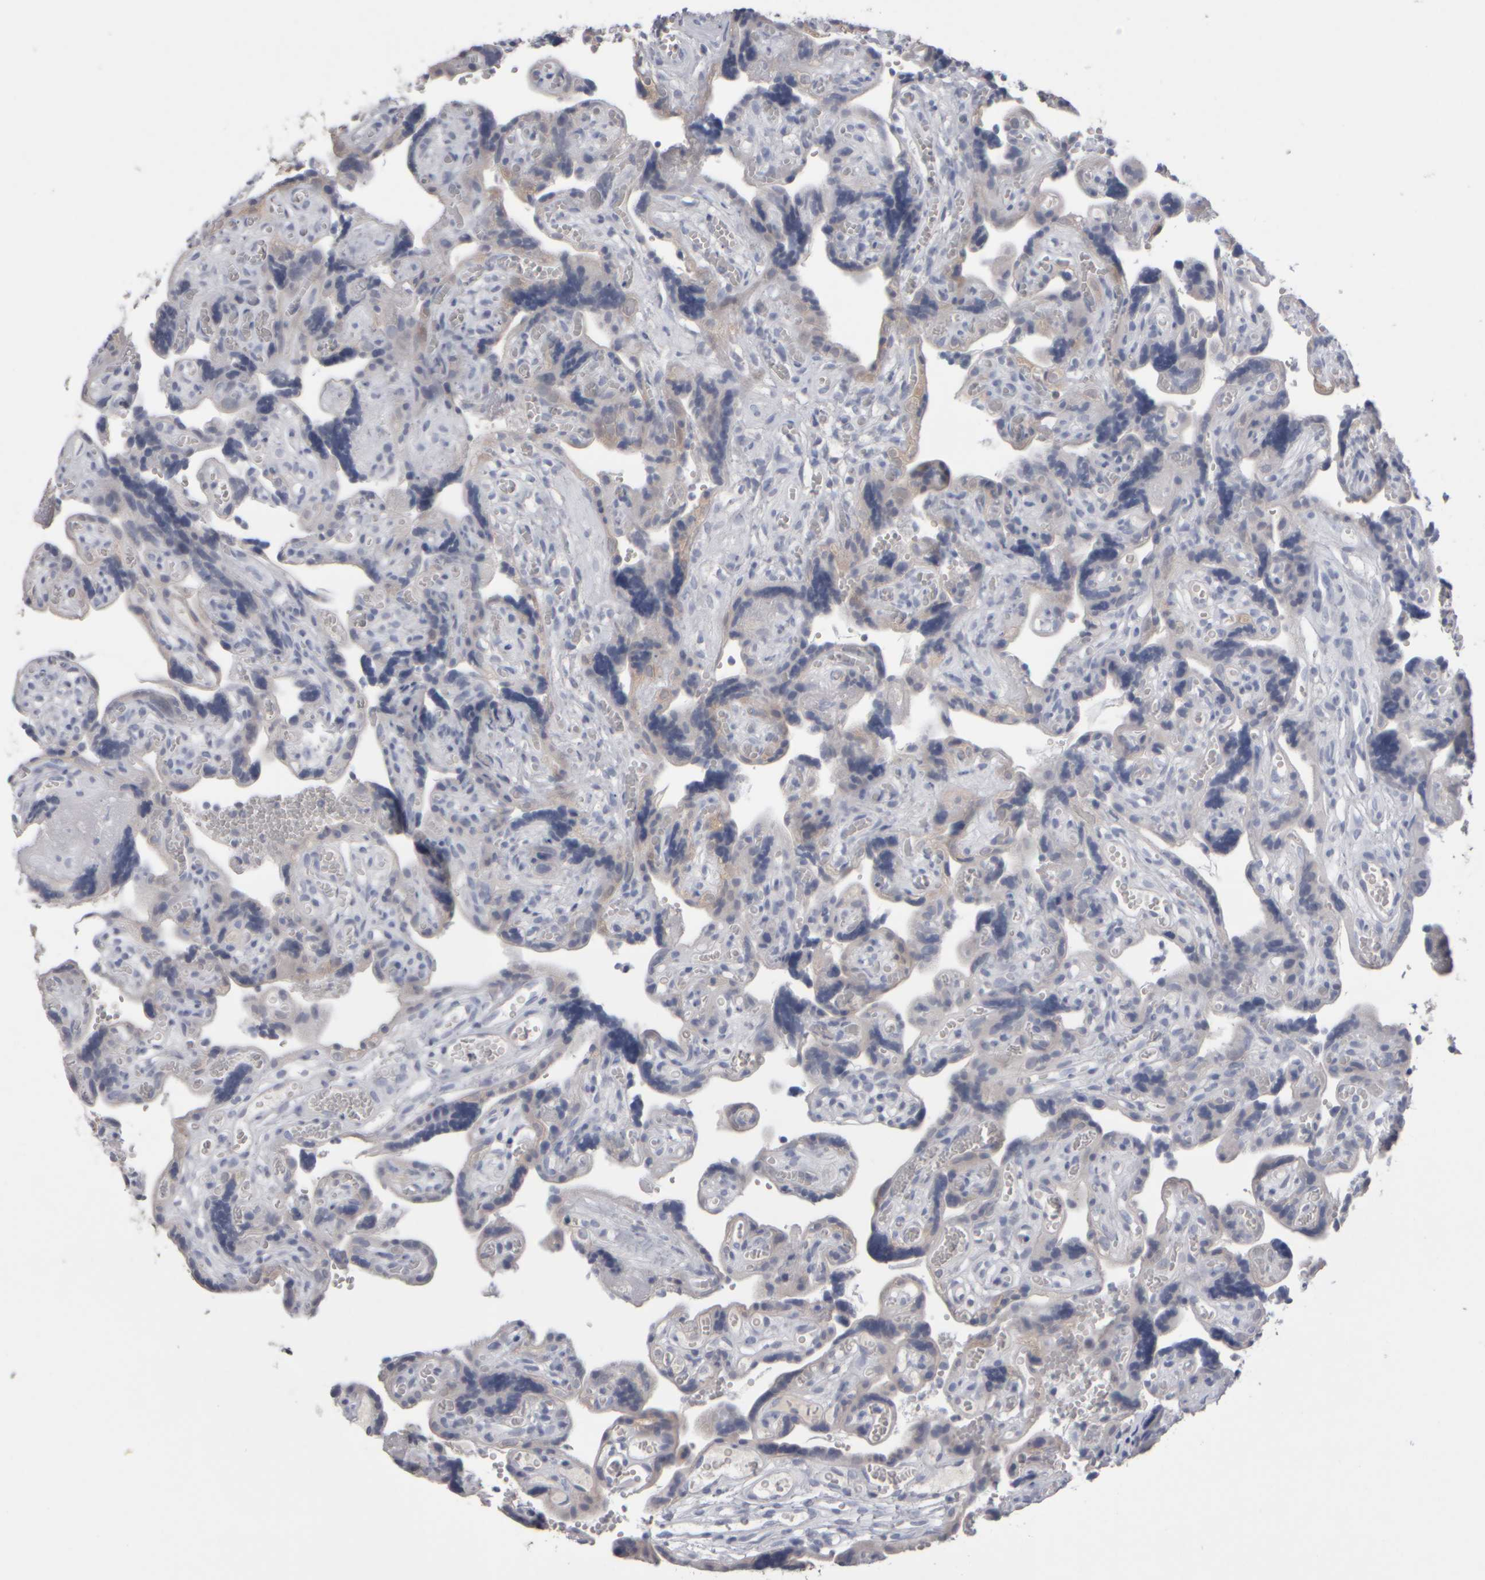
{"staining": {"intensity": "negative", "quantity": "none", "location": "none"}, "tissue": "placenta", "cell_type": "Decidual cells", "image_type": "normal", "snomed": [{"axis": "morphology", "description": "Normal tissue, NOS"}, {"axis": "topography", "description": "Placenta"}], "caption": "DAB immunohistochemical staining of benign human placenta exhibits no significant expression in decidual cells.", "gene": "EPHX2", "patient": {"sex": "female", "age": 30}}